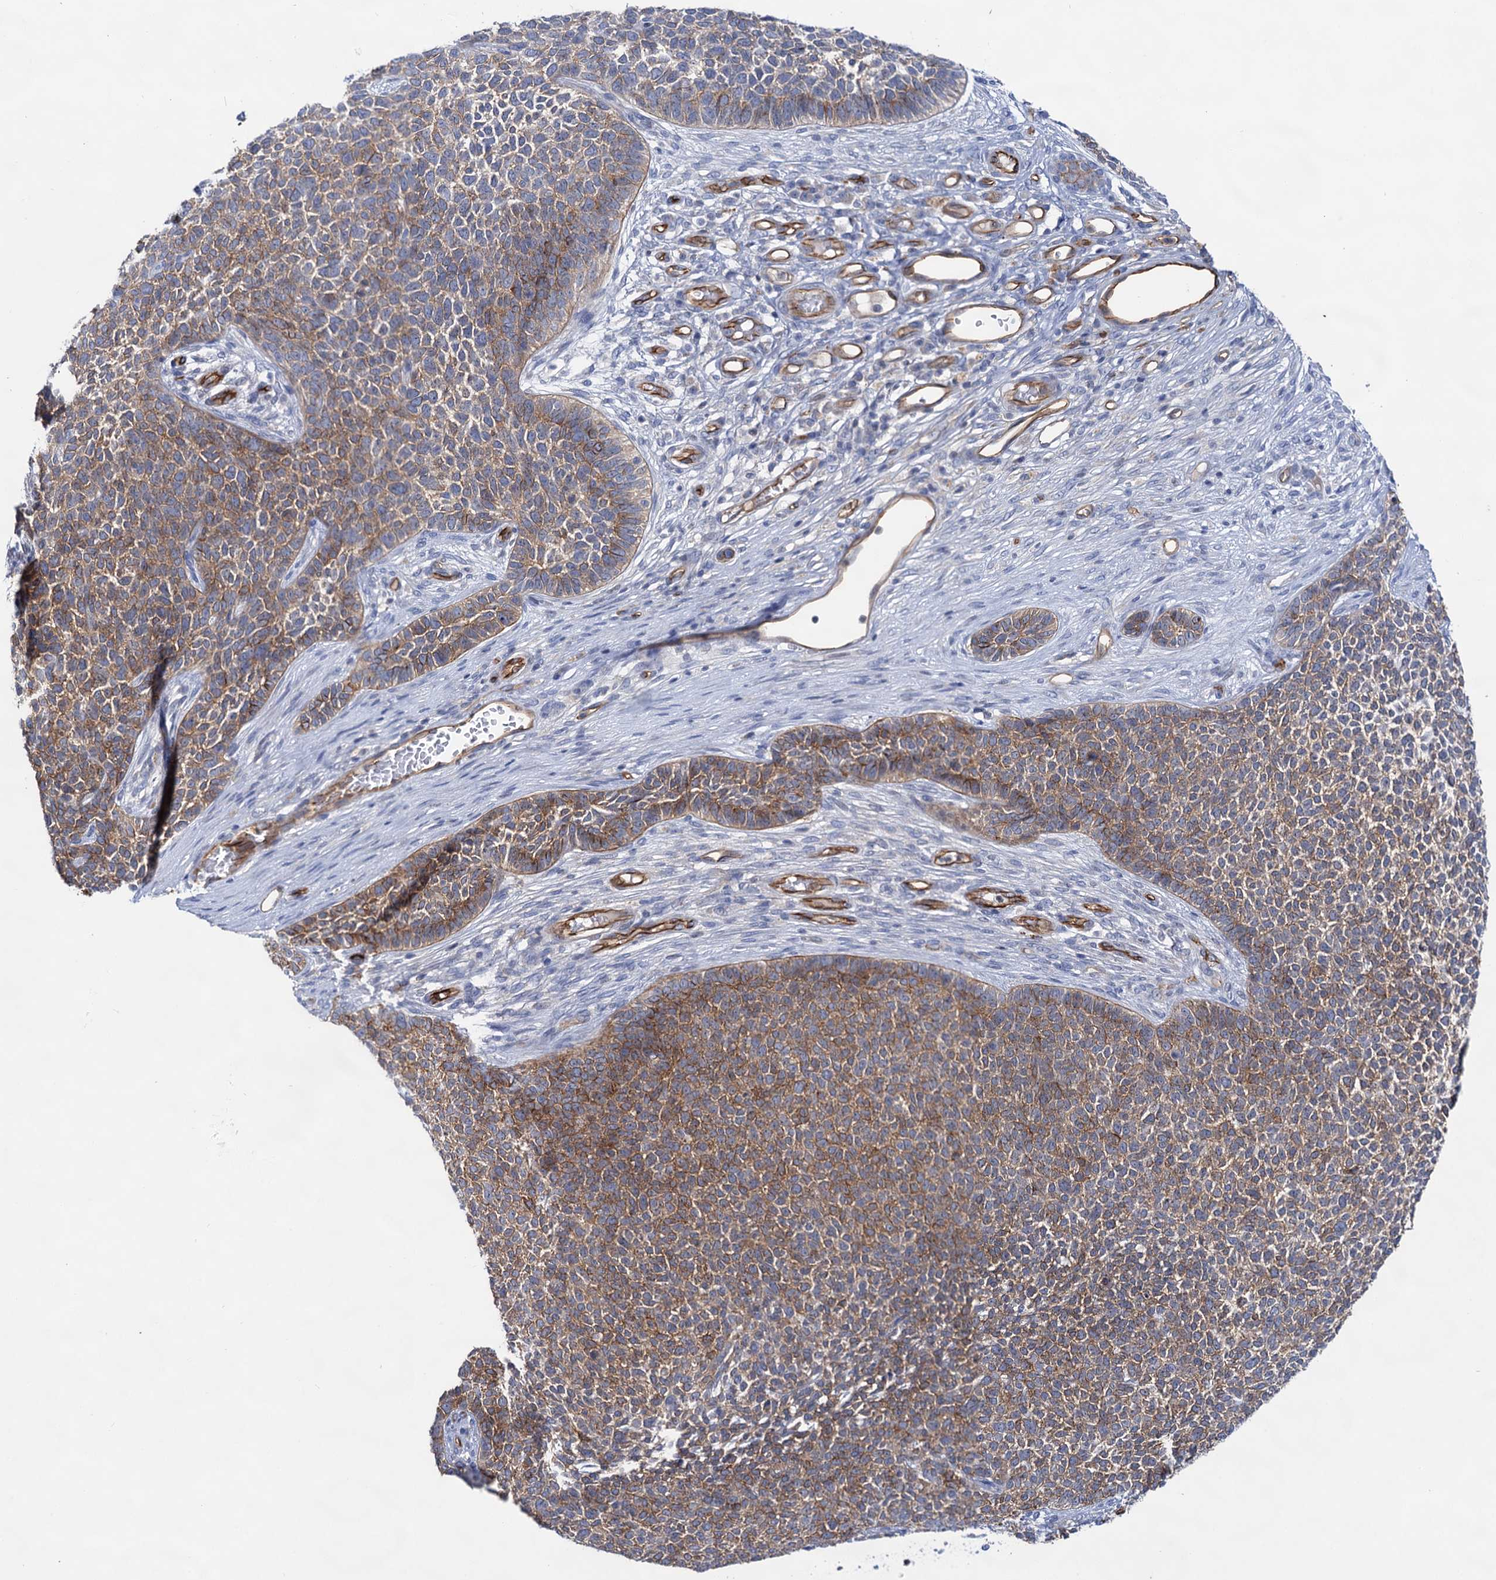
{"staining": {"intensity": "moderate", "quantity": ">75%", "location": "cytoplasmic/membranous"}, "tissue": "skin cancer", "cell_type": "Tumor cells", "image_type": "cancer", "snomed": [{"axis": "morphology", "description": "Basal cell carcinoma"}, {"axis": "topography", "description": "Skin"}], "caption": "Protein staining of skin basal cell carcinoma tissue reveals moderate cytoplasmic/membranous positivity in approximately >75% of tumor cells.", "gene": "ABLIM1", "patient": {"sex": "female", "age": 84}}